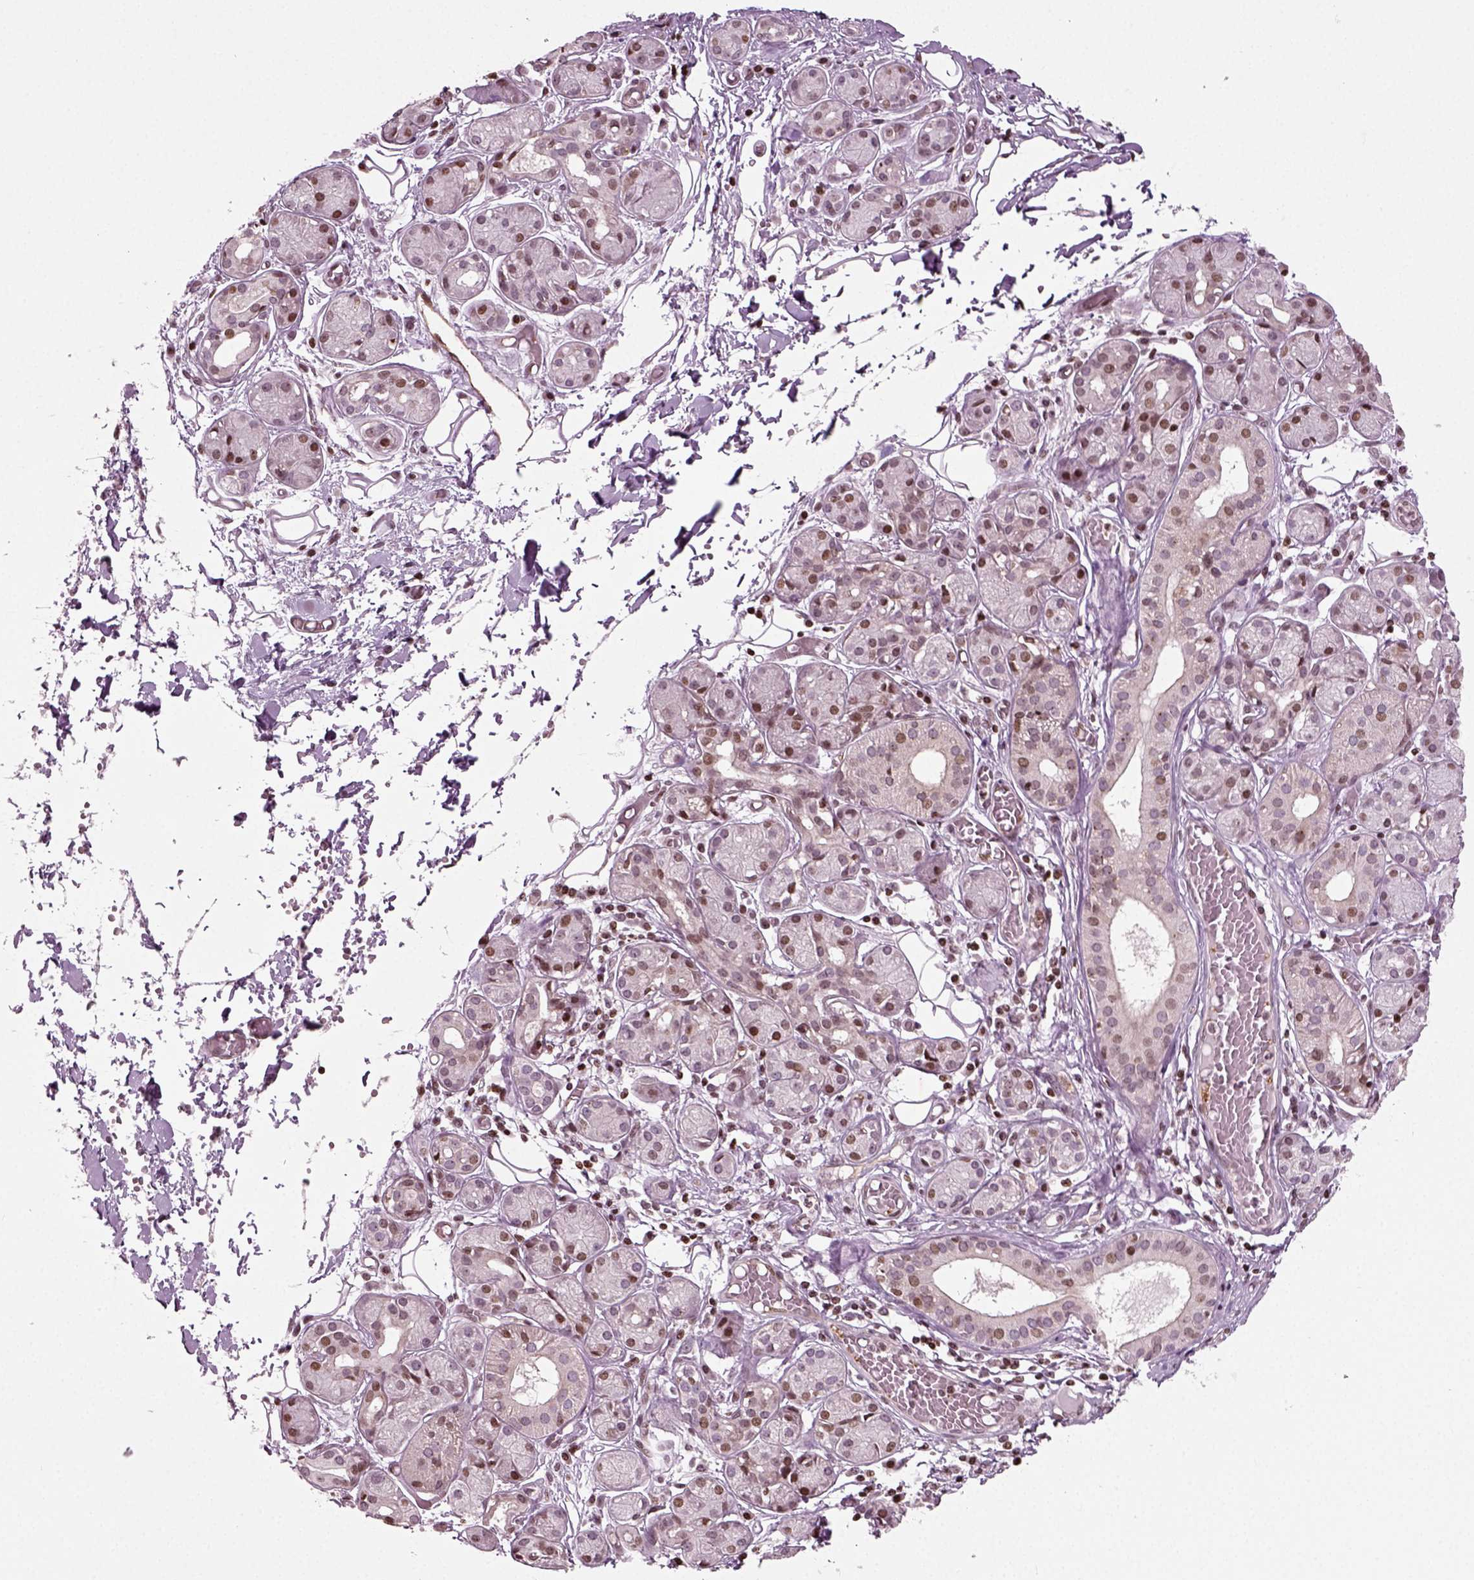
{"staining": {"intensity": "moderate", "quantity": "25%-75%", "location": "nuclear"}, "tissue": "salivary gland", "cell_type": "Glandular cells", "image_type": "normal", "snomed": [{"axis": "morphology", "description": "Normal tissue, NOS"}, {"axis": "topography", "description": "Salivary gland"}, {"axis": "topography", "description": "Peripheral nerve tissue"}], "caption": "Salivary gland stained with DAB (3,3'-diaminobenzidine) IHC exhibits medium levels of moderate nuclear expression in about 25%-75% of glandular cells. (DAB = brown stain, brightfield microscopy at high magnification).", "gene": "HEYL", "patient": {"sex": "male", "age": 71}}